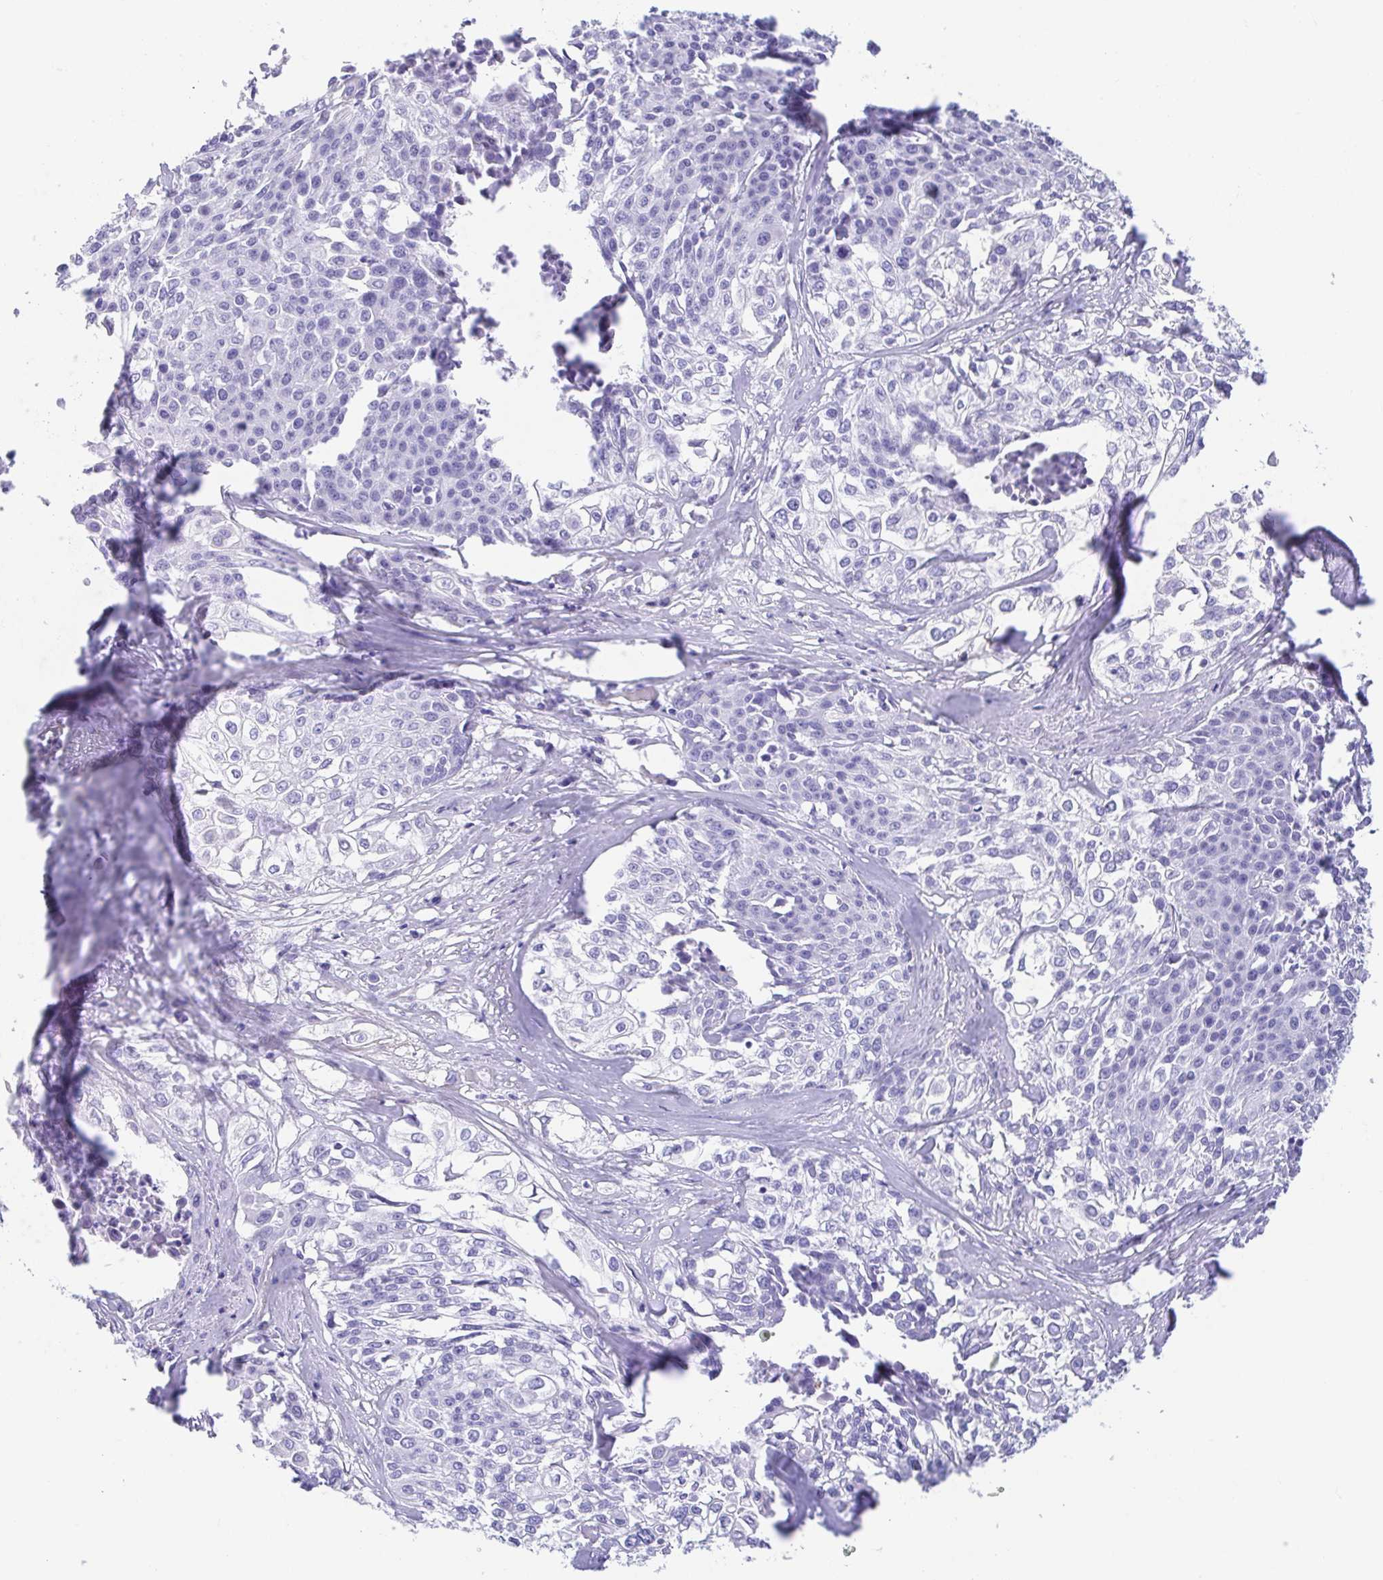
{"staining": {"intensity": "negative", "quantity": "none", "location": "none"}, "tissue": "cervical cancer", "cell_type": "Tumor cells", "image_type": "cancer", "snomed": [{"axis": "morphology", "description": "Squamous cell carcinoma, NOS"}, {"axis": "topography", "description": "Cervix"}], "caption": "This photomicrograph is of squamous cell carcinoma (cervical) stained with immunohistochemistry (IHC) to label a protein in brown with the nuclei are counter-stained blue. There is no positivity in tumor cells.", "gene": "GKN1", "patient": {"sex": "female", "age": 39}}